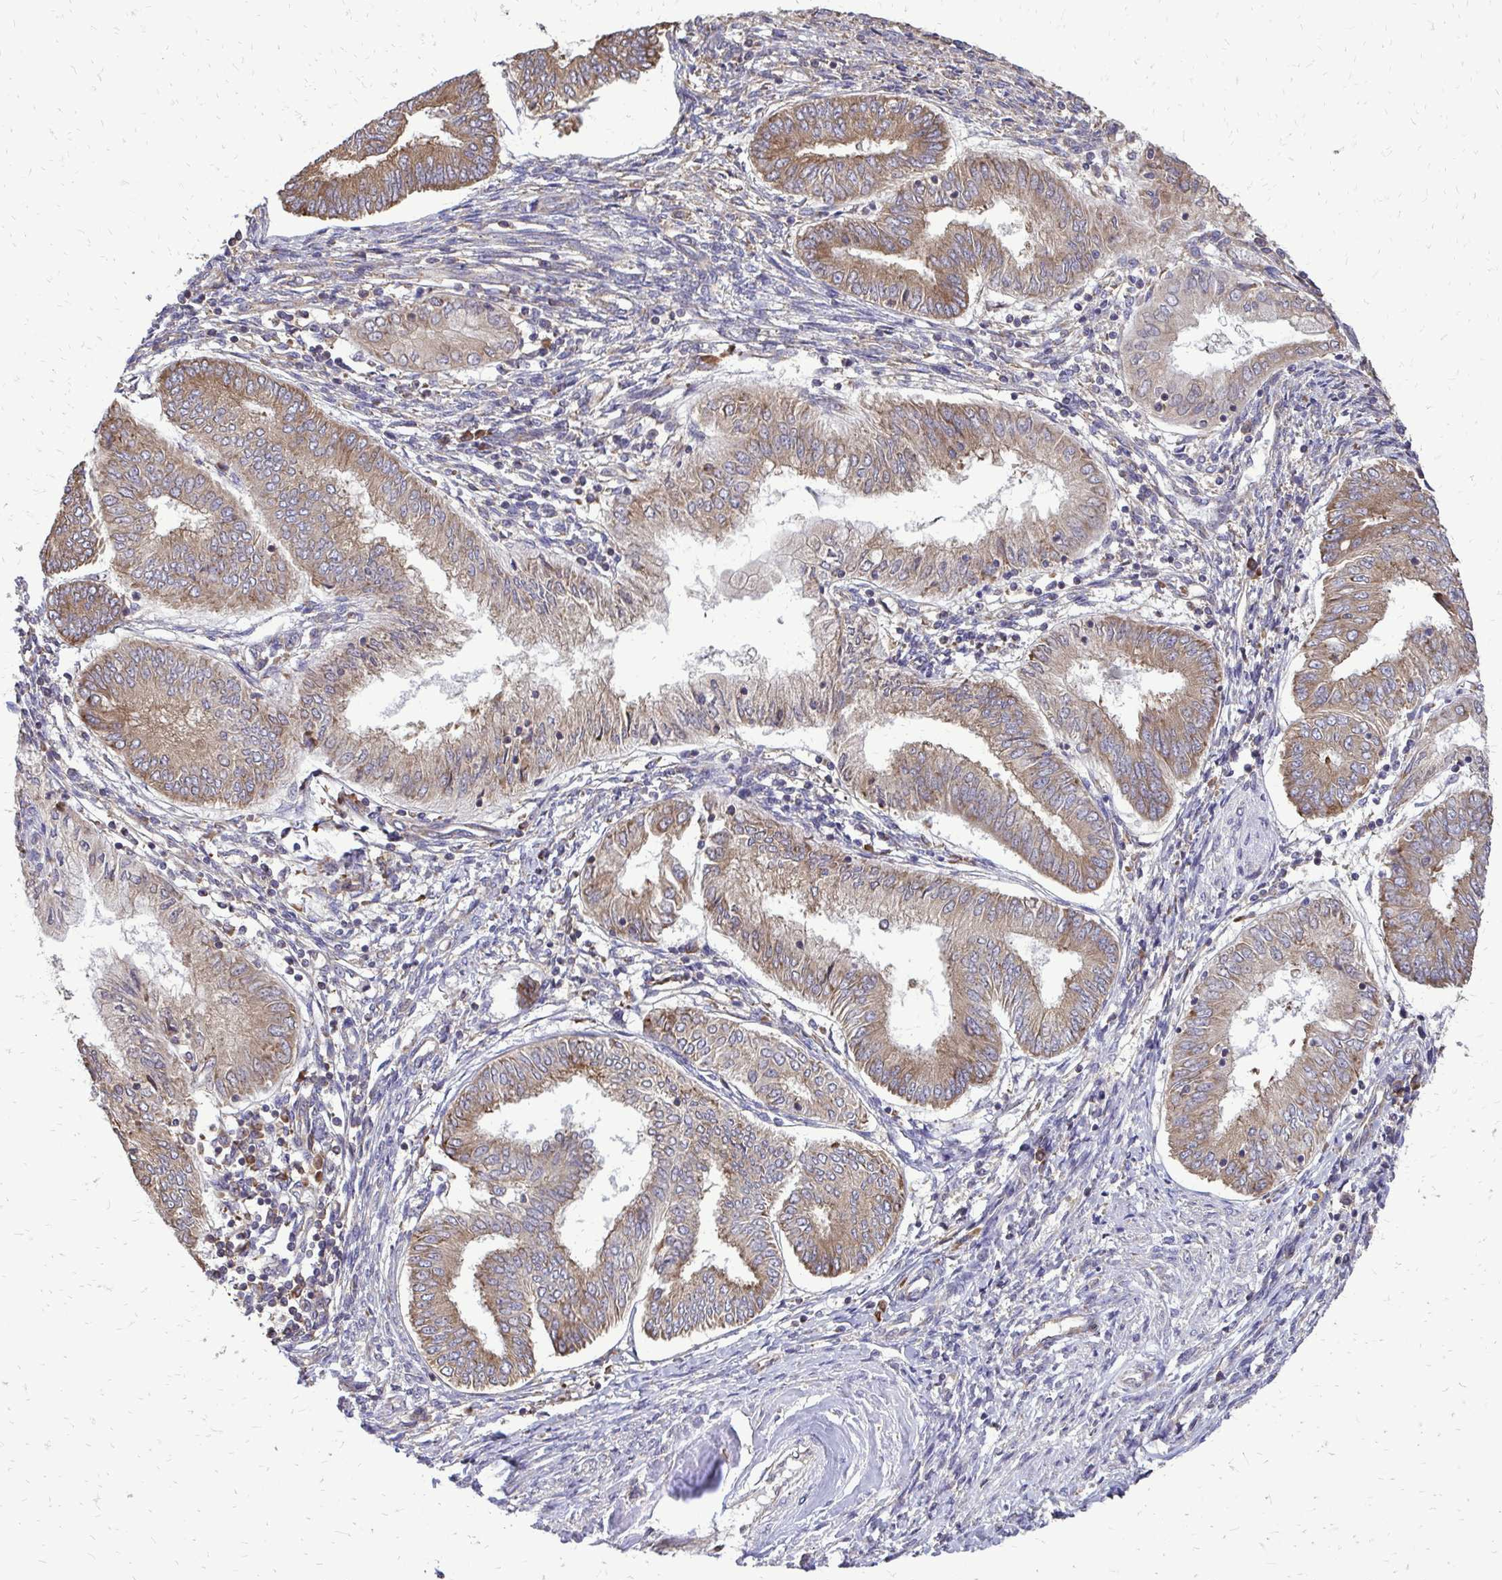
{"staining": {"intensity": "moderate", "quantity": ">75%", "location": "cytoplasmic/membranous"}, "tissue": "endometrial cancer", "cell_type": "Tumor cells", "image_type": "cancer", "snomed": [{"axis": "morphology", "description": "Adenocarcinoma, NOS"}, {"axis": "topography", "description": "Endometrium"}], "caption": "Protein analysis of endometrial adenocarcinoma tissue exhibits moderate cytoplasmic/membranous staining in approximately >75% of tumor cells.", "gene": "RPS3", "patient": {"sex": "female", "age": 68}}